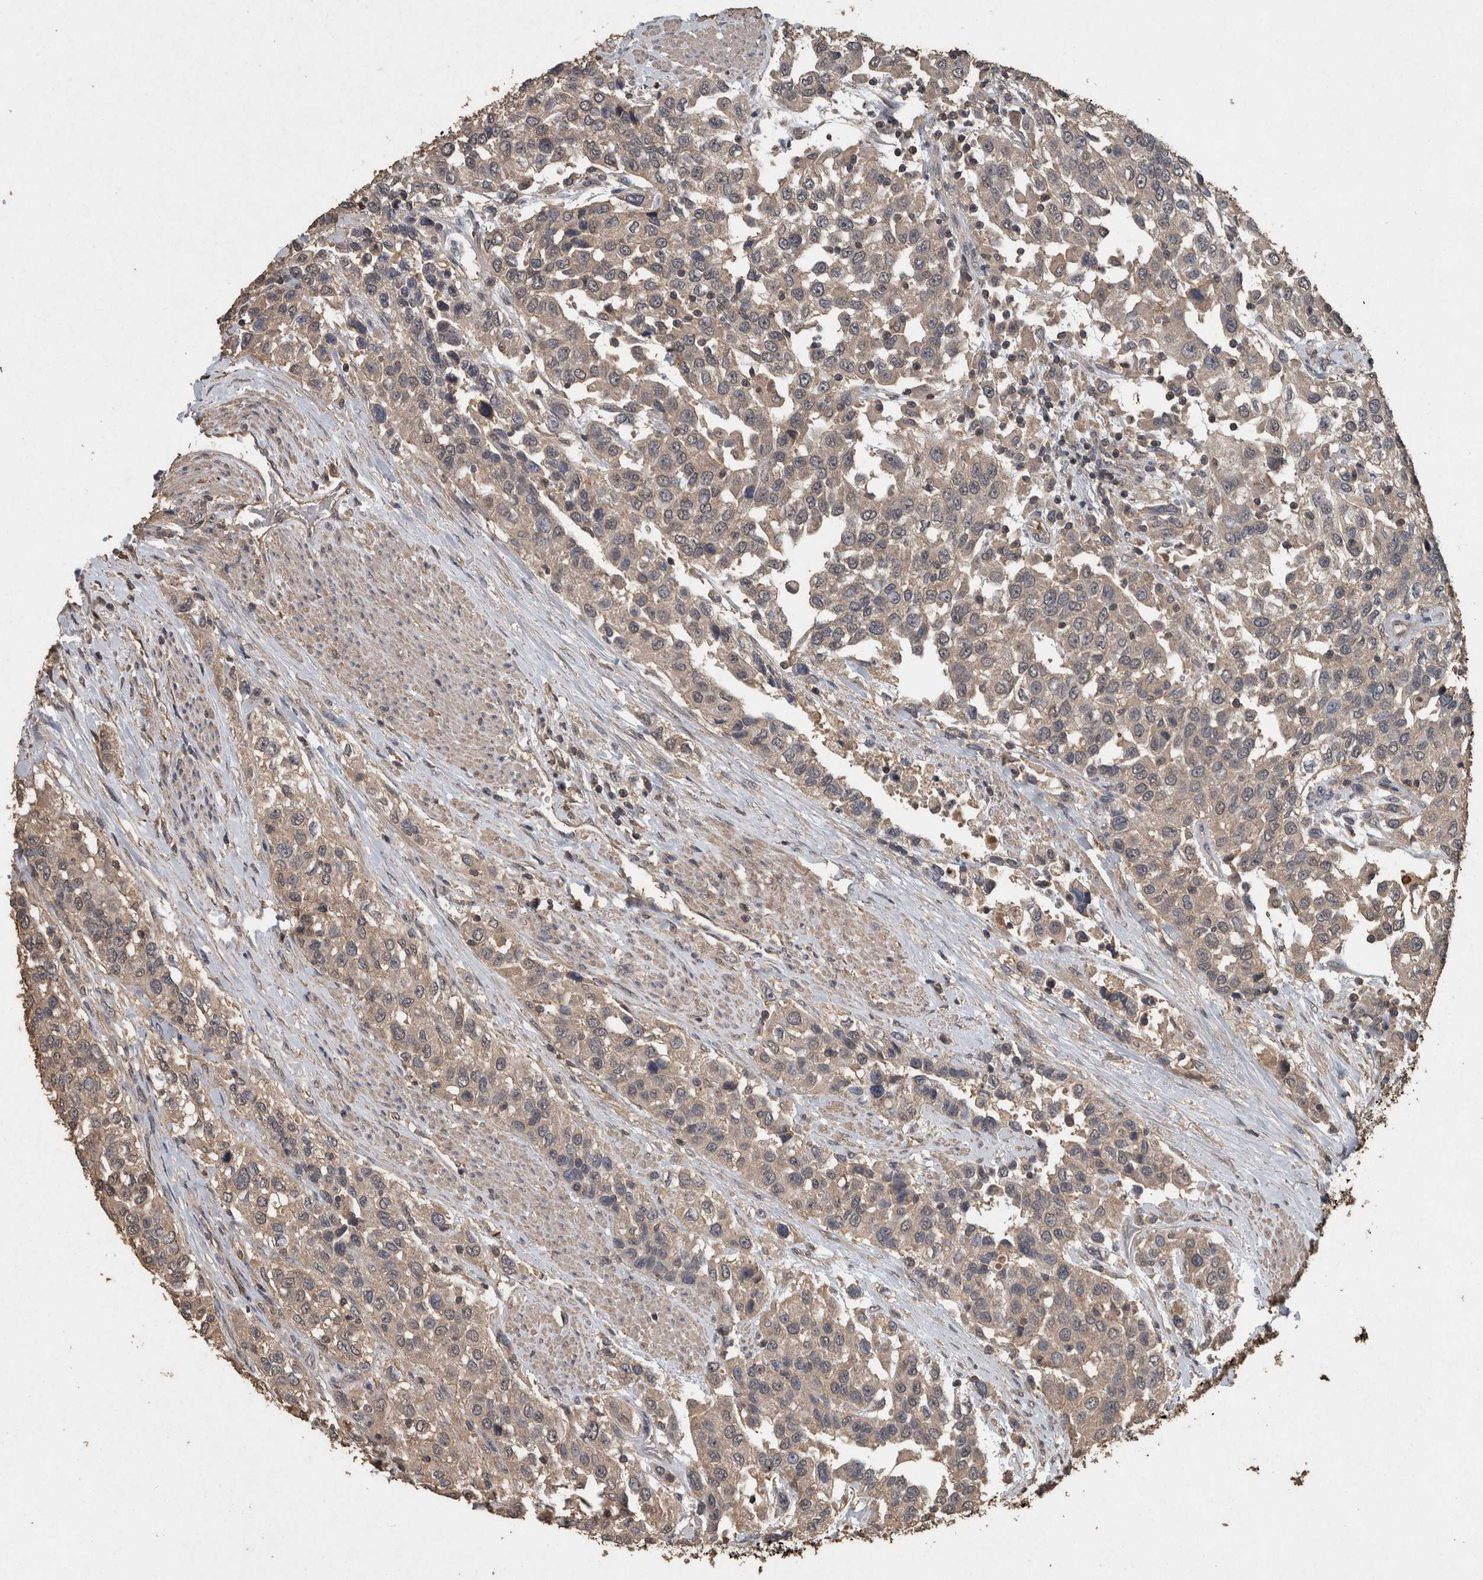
{"staining": {"intensity": "weak", "quantity": ">75%", "location": "cytoplasmic/membranous"}, "tissue": "urothelial cancer", "cell_type": "Tumor cells", "image_type": "cancer", "snomed": [{"axis": "morphology", "description": "Urothelial carcinoma, High grade"}, {"axis": "topography", "description": "Urinary bladder"}], "caption": "Protein expression analysis of high-grade urothelial carcinoma exhibits weak cytoplasmic/membranous positivity in about >75% of tumor cells. Nuclei are stained in blue.", "gene": "FGFRL1", "patient": {"sex": "female", "age": 80}}